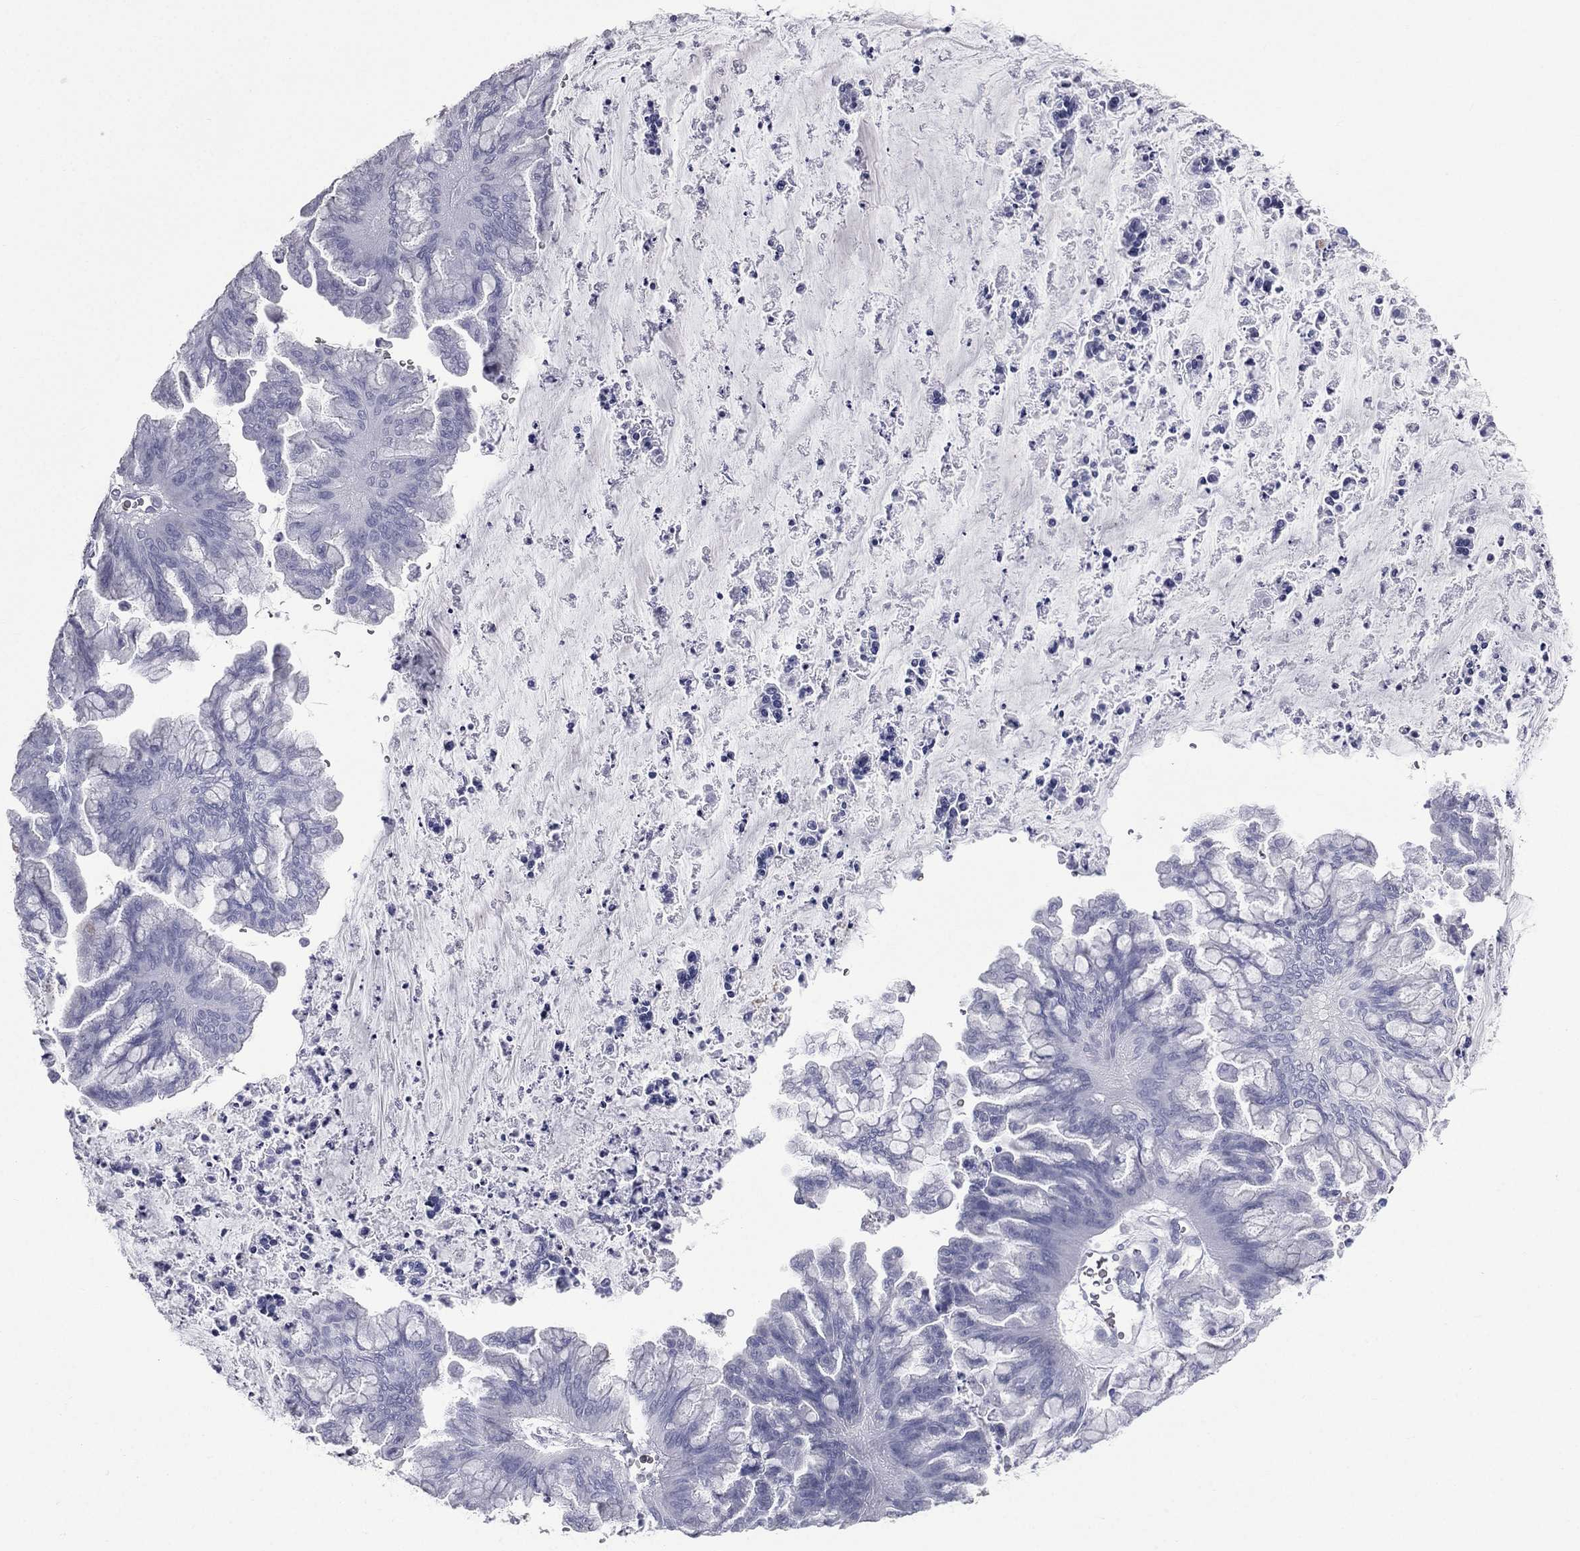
{"staining": {"intensity": "negative", "quantity": "none", "location": "none"}, "tissue": "ovarian cancer", "cell_type": "Tumor cells", "image_type": "cancer", "snomed": [{"axis": "morphology", "description": "Cystadenocarcinoma, mucinous, NOS"}, {"axis": "topography", "description": "Ovary"}], "caption": "An immunohistochemistry (IHC) histopathology image of mucinous cystadenocarcinoma (ovarian) is shown. There is no staining in tumor cells of mucinous cystadenocarcinoma (ovarian).", "gene": "ESX1", "patient": {"sex": "female", "age": 67}}